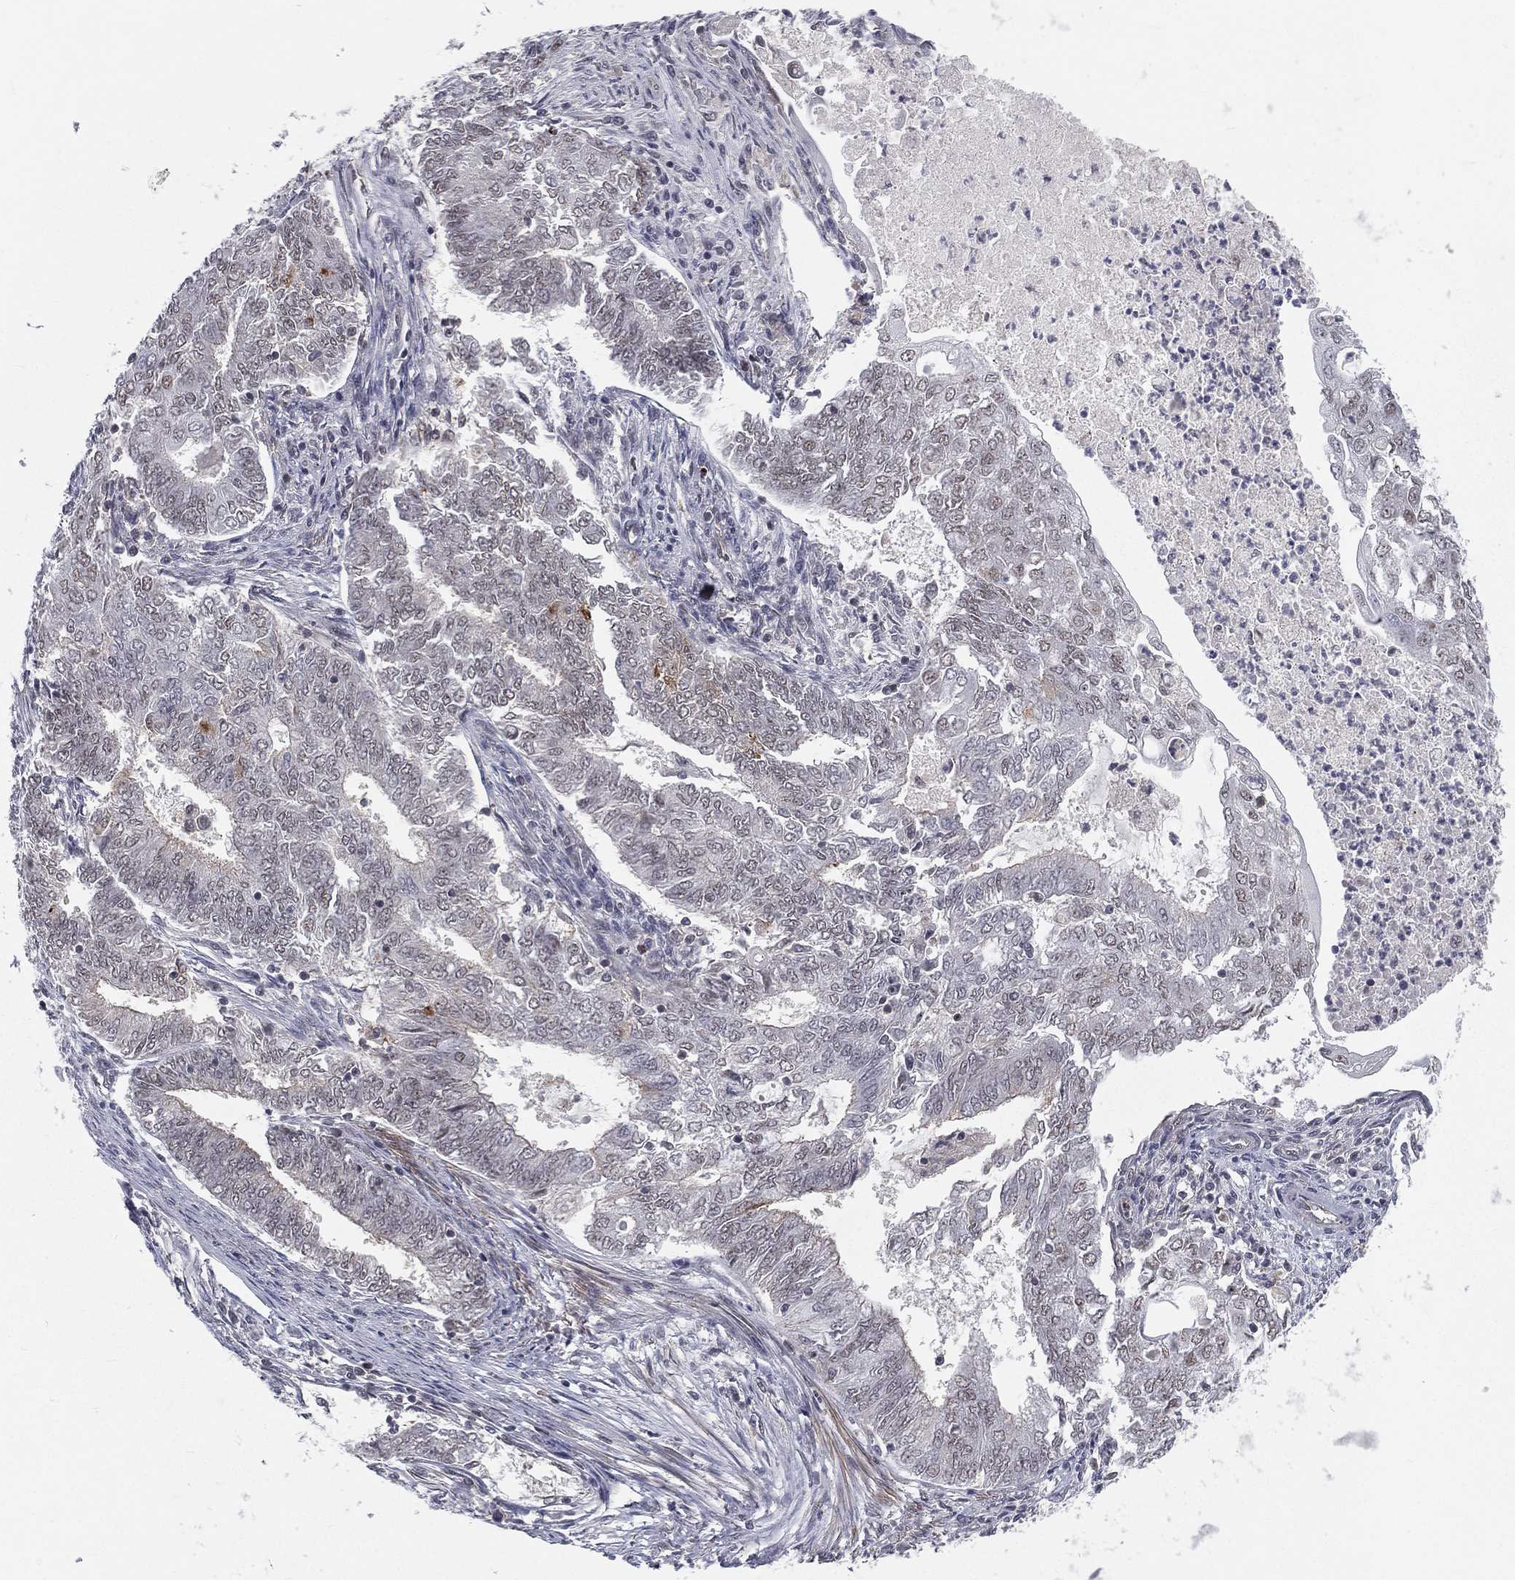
{"staining": {"intensity": "negative", "quantity": "none", "location": "none"}, "tissue": "endometrial cancer", "cell_type": "Tumor cells", "image_type": "cancer", "snomed": [{"axis": "morphology", "description": "Adenocarcinoma, NOS"}, {"axis": "topography", "description": "Endometrium"}], "caption": "IHC photomicrograph of neoplastic tissue: human endometrial cancer stained with DAB reveals no significant protein expression in tumor cells. Nuclei are stained in blue.", "gene": "MORC2", "patient": {"sex": "female", "age": 62}}